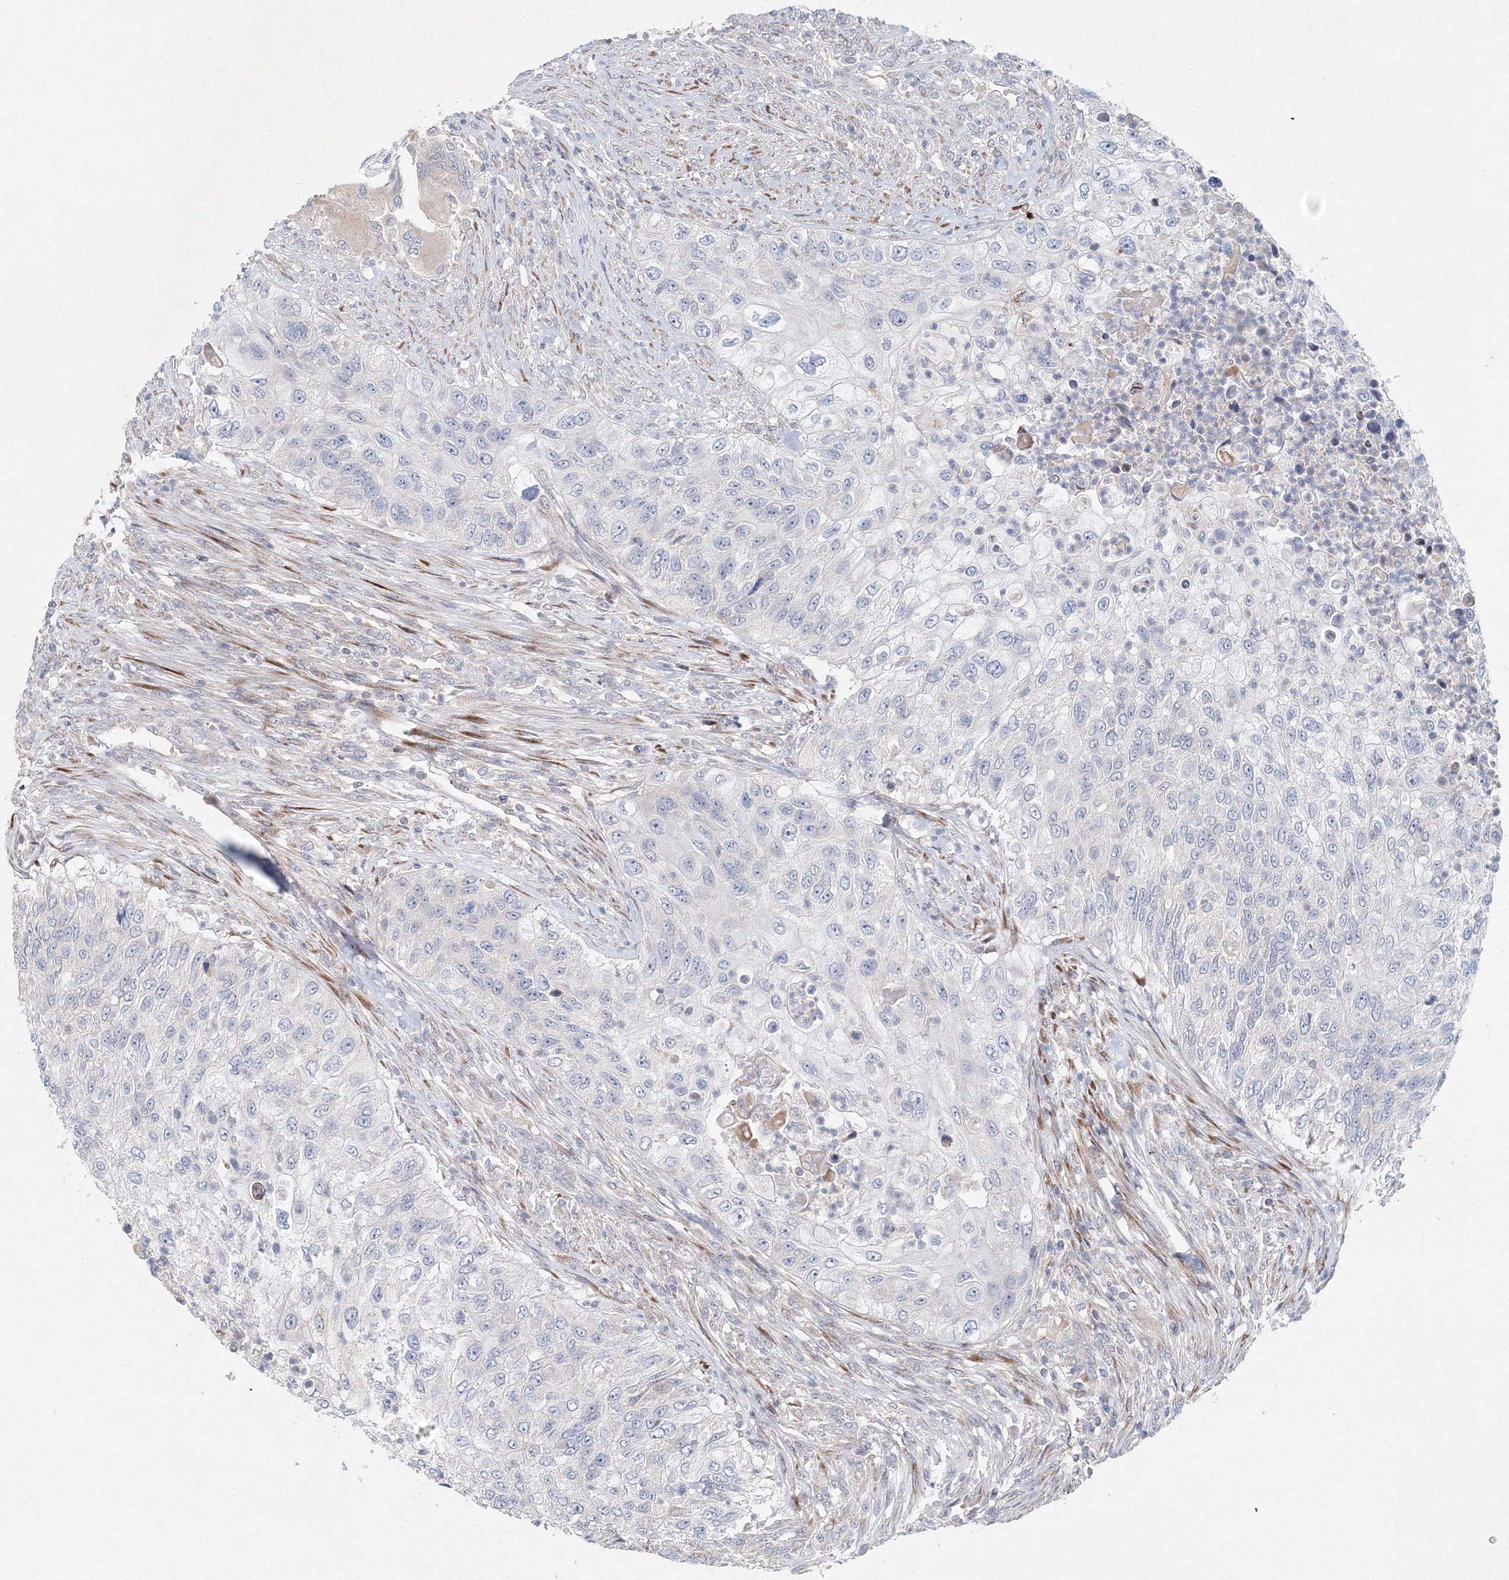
{"staining": {"intensity": "negative", "quantity": "none", "location": "none"}, "tissue": "urothelial cancer", "cell_type": "Tumor cells", "image_type": "cancer", "snomed": [{"axis": "morphology", "description": "Urothelial carcinoma, High grade"}, {"axis": "topography", "description": "Urinary bladder"}], "caption": "This is an IHC image of human urothelial carcinoma (high-grade). There is no positivity in tumor cells.", "gene": "WDR49", "patient": {"sex": "female", "age": 60}}